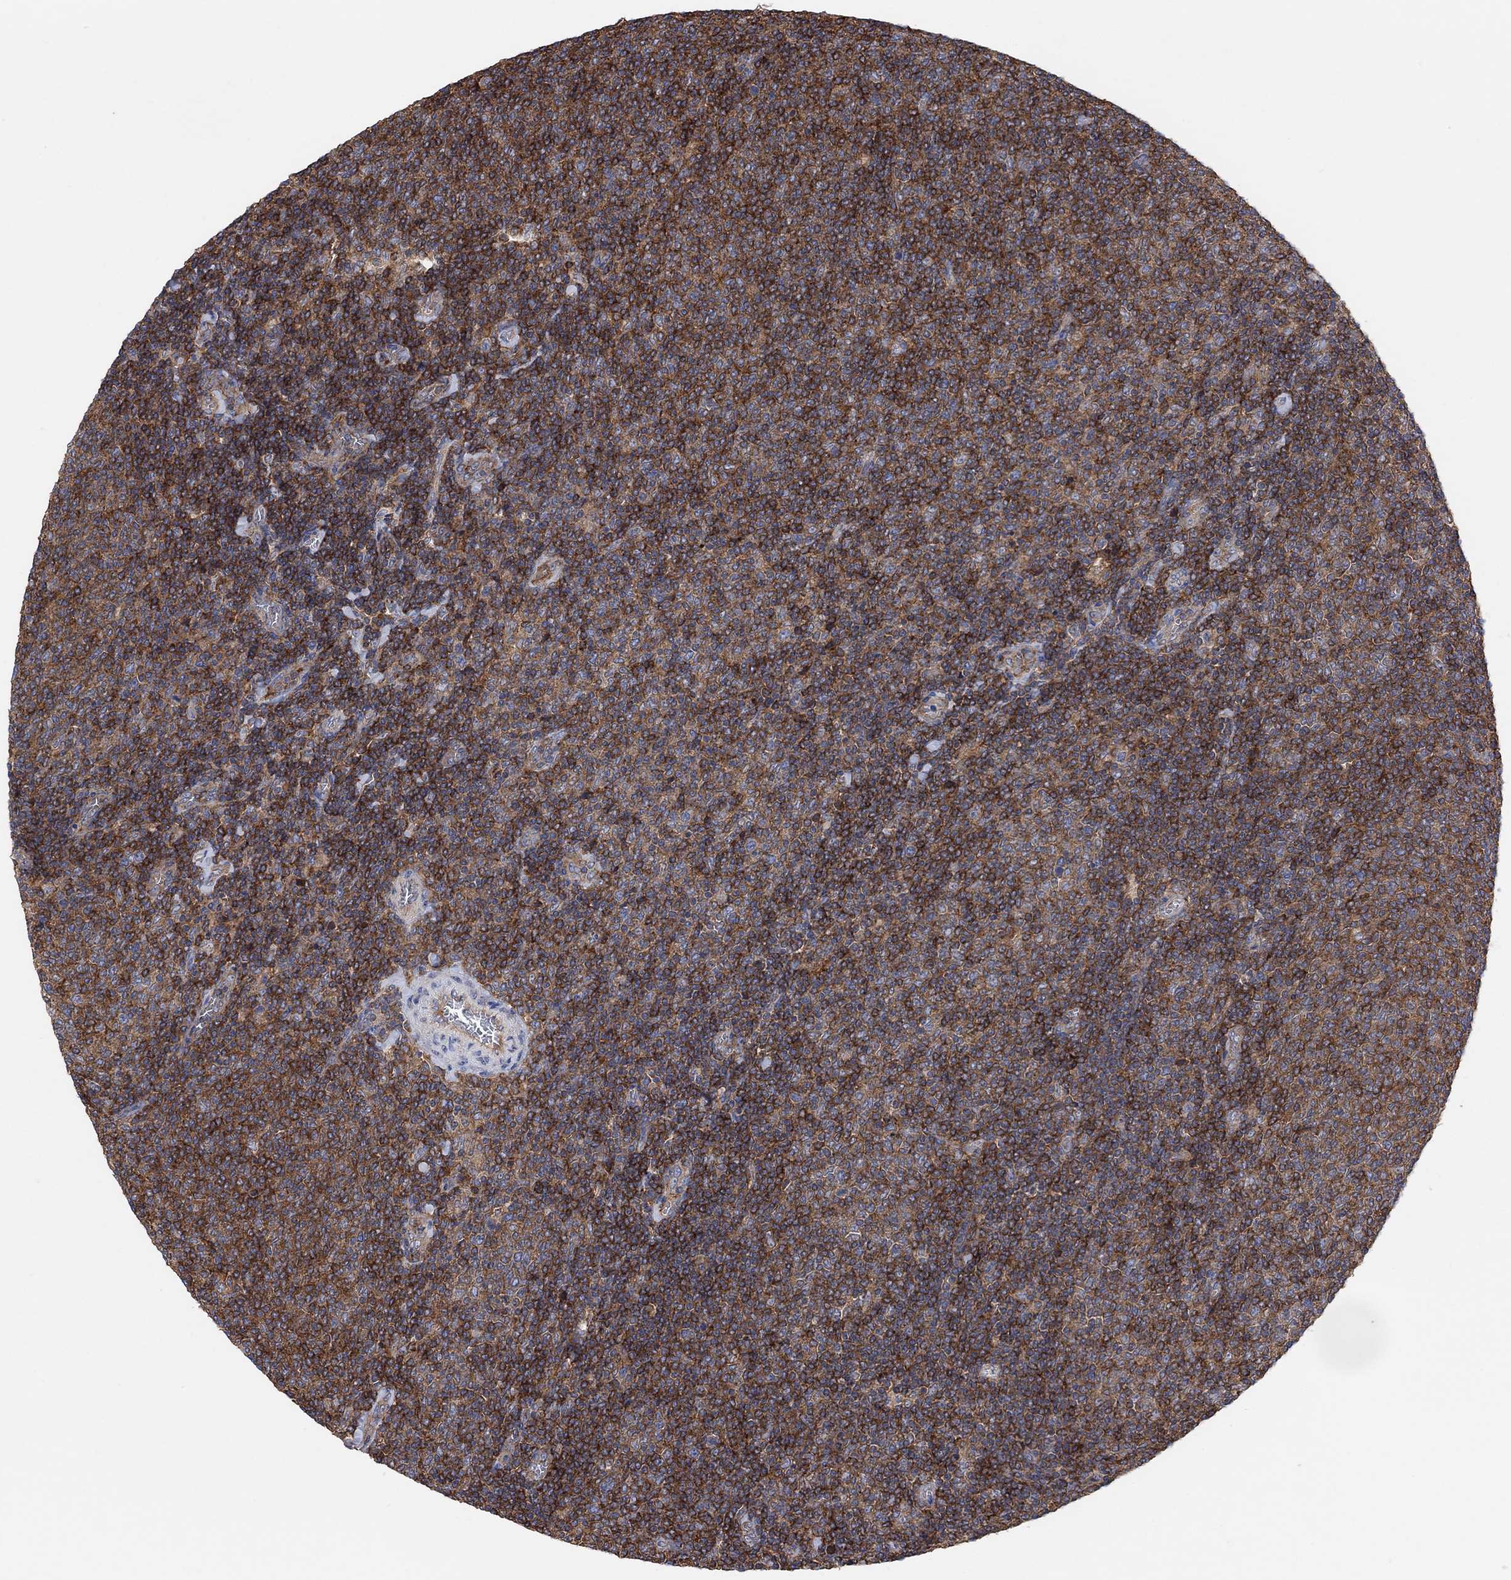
{"staining": {"intensity": "strong", "quantity": ">75%", "location": "cytoplasmic/membranous"}, "tissue": "lymphoma", "cell_type": "Tumor cells", "image_type": "cancer", "snomed": [{"axis": "morphology", "description": "Malignant lymphoma, non-Hodgkin's type, Low grade"}, {"axis": "topography", "description": "Lymph node"}], "caption": "Malignant lymphoma, non-Hodgkin's type (low-grade) stained for a protein (brown) shows strong cytoplasmic/membranous positive positivity in about >75% of tumor cells.", "gene": "BLOC1S3", "patient": {"sex": "male", "age": 52}}